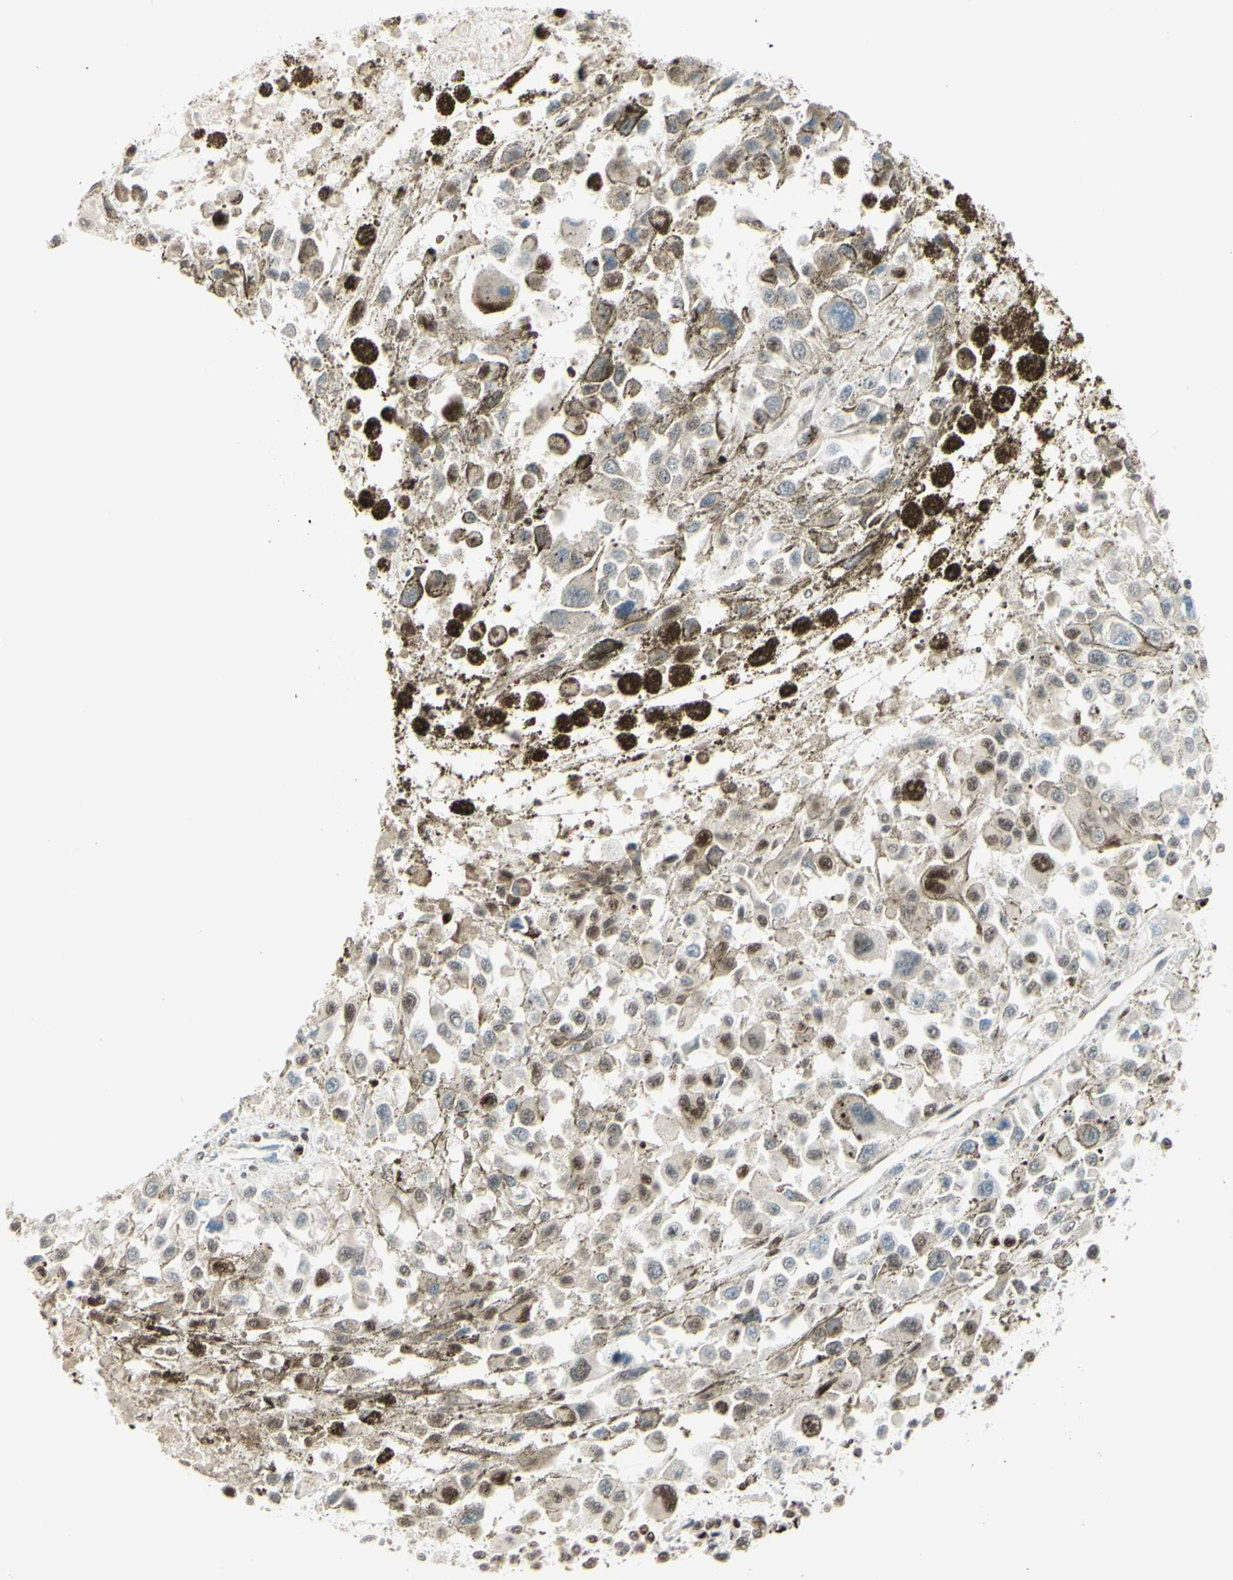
{"staining": {"intensity": "moderate", "quantity": "<25%", "location": "cytoplasmic/membranous,nuclear"}, "tissue": "melanoma", "cell_type": "Tumor cells", "image_type": "cancer", "snomed": [{"axis": "morphology", "description": "Malignant melanoma, Metastatic site"}, {"axis": "topography", "description": "Lymph node"}], "caption": "Protein expression analysis of malignant melanoma (metastatic site) demonstrates moderate cytoplasmic/membranous and nuclear expression in about <25% of tumor cells. The staining was performed using DAB (3,3'-diaminobenzidine) to visualize the protein expression in brown, while the nuclei were stained in blue with hematoxylin (Magnification: 20x).", "gene": "CDKL5", "patient": {"sex": "male", "age": 59}}